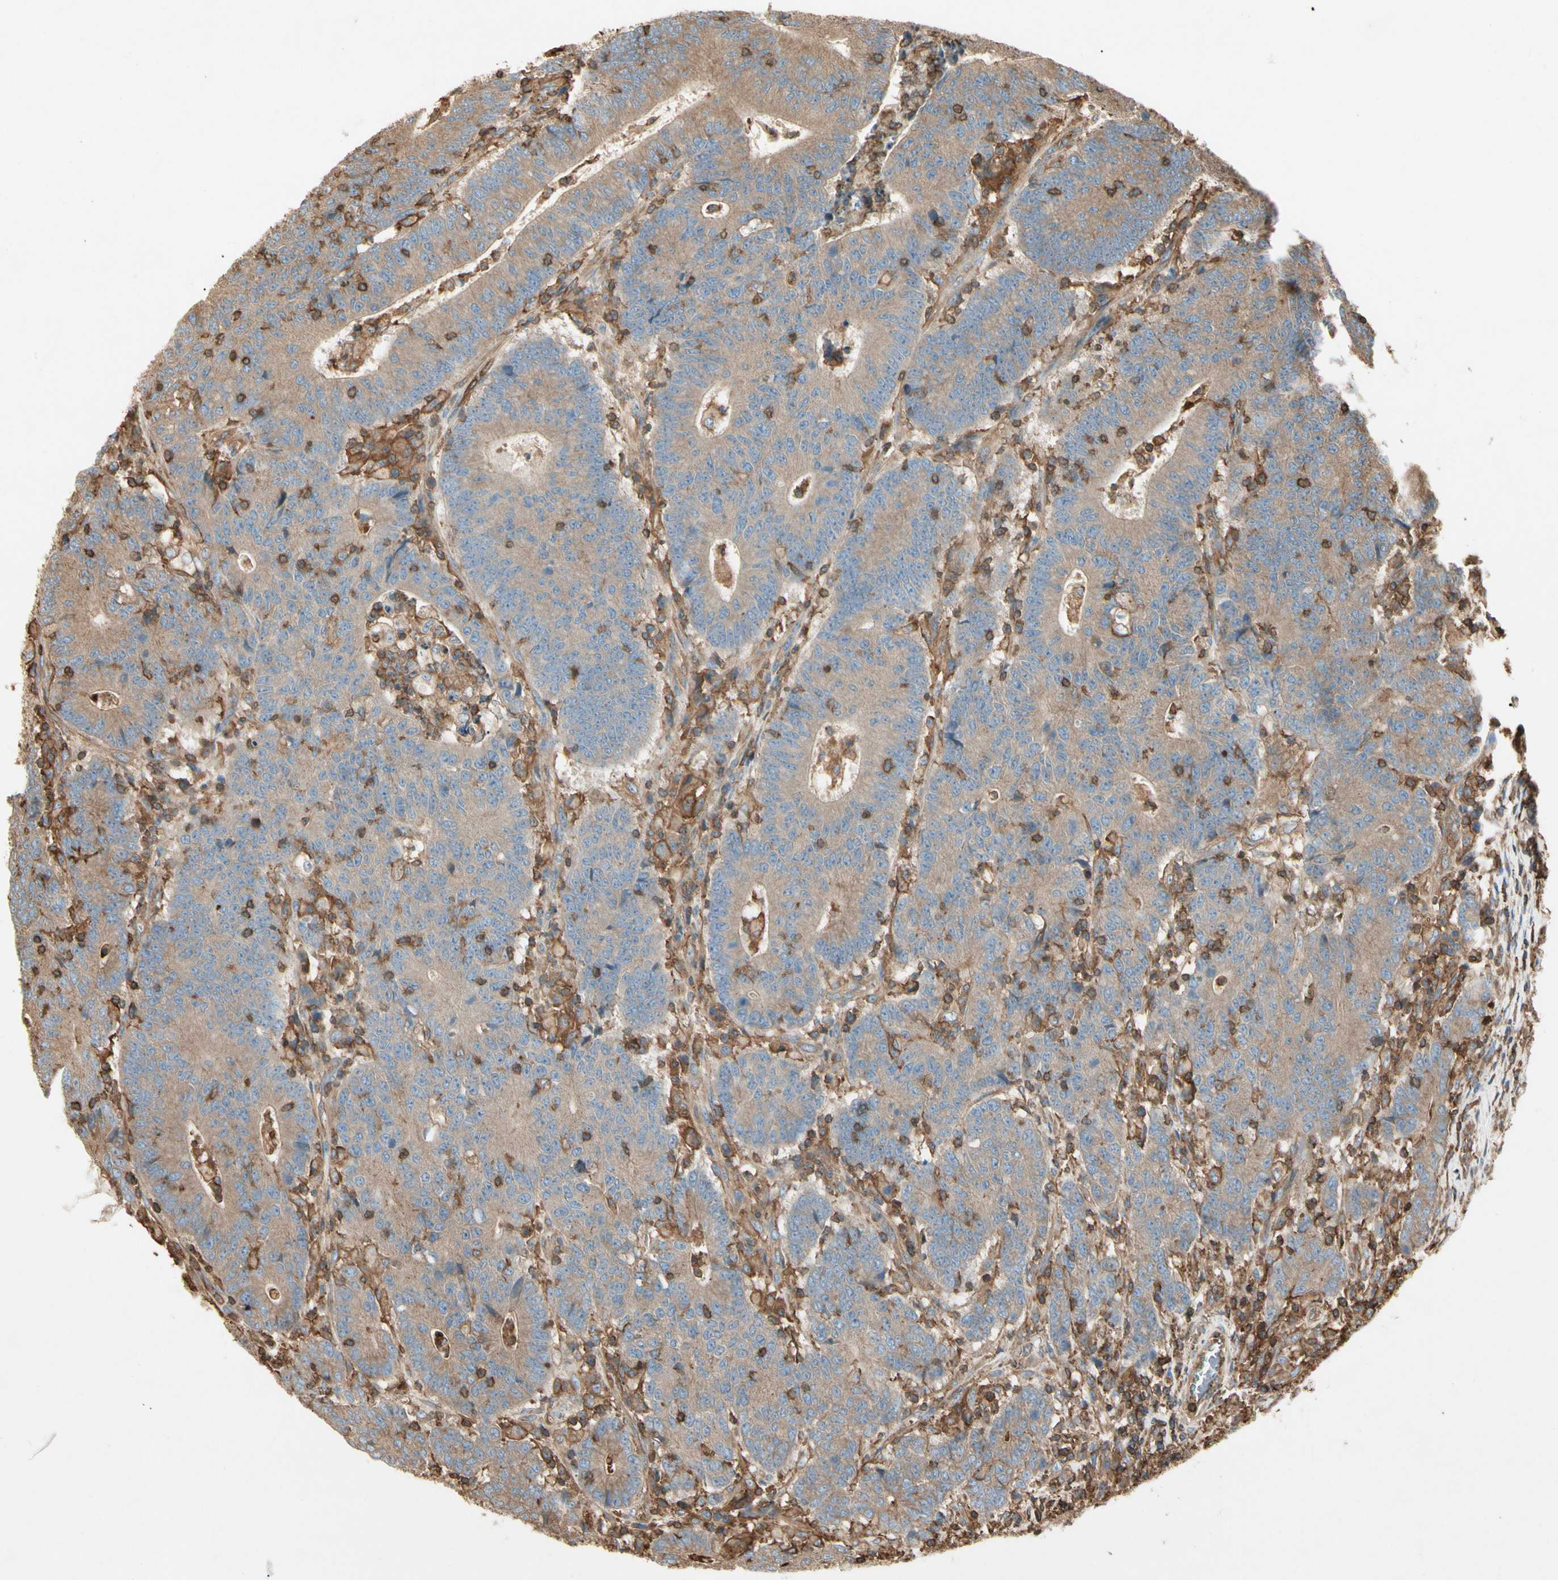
{"staining": {"intensity": "moderate", "quantity": ">75%", "location": "cytoplasmic/membranous"}, "tissue": "colorectal cancer", "cell_type": "Tumor cells", "image_type": "cancer", "snomed": [{"axis": "morphology", "description": "Normal tissue, NOS"}, {"axis": "morphology", "description": "Adenocarcinoma, NOS"}, {"axis": "topography", "description": "Colon"}], "caption": "The histopathology image displays staining of colorectal adenocarcinoma, revealing moderate cytoplasmic/membranous protein expression (brown color) within tumor cells.", "gene": "ARPC2", "patient": {"sex": "female", "age": 75}}